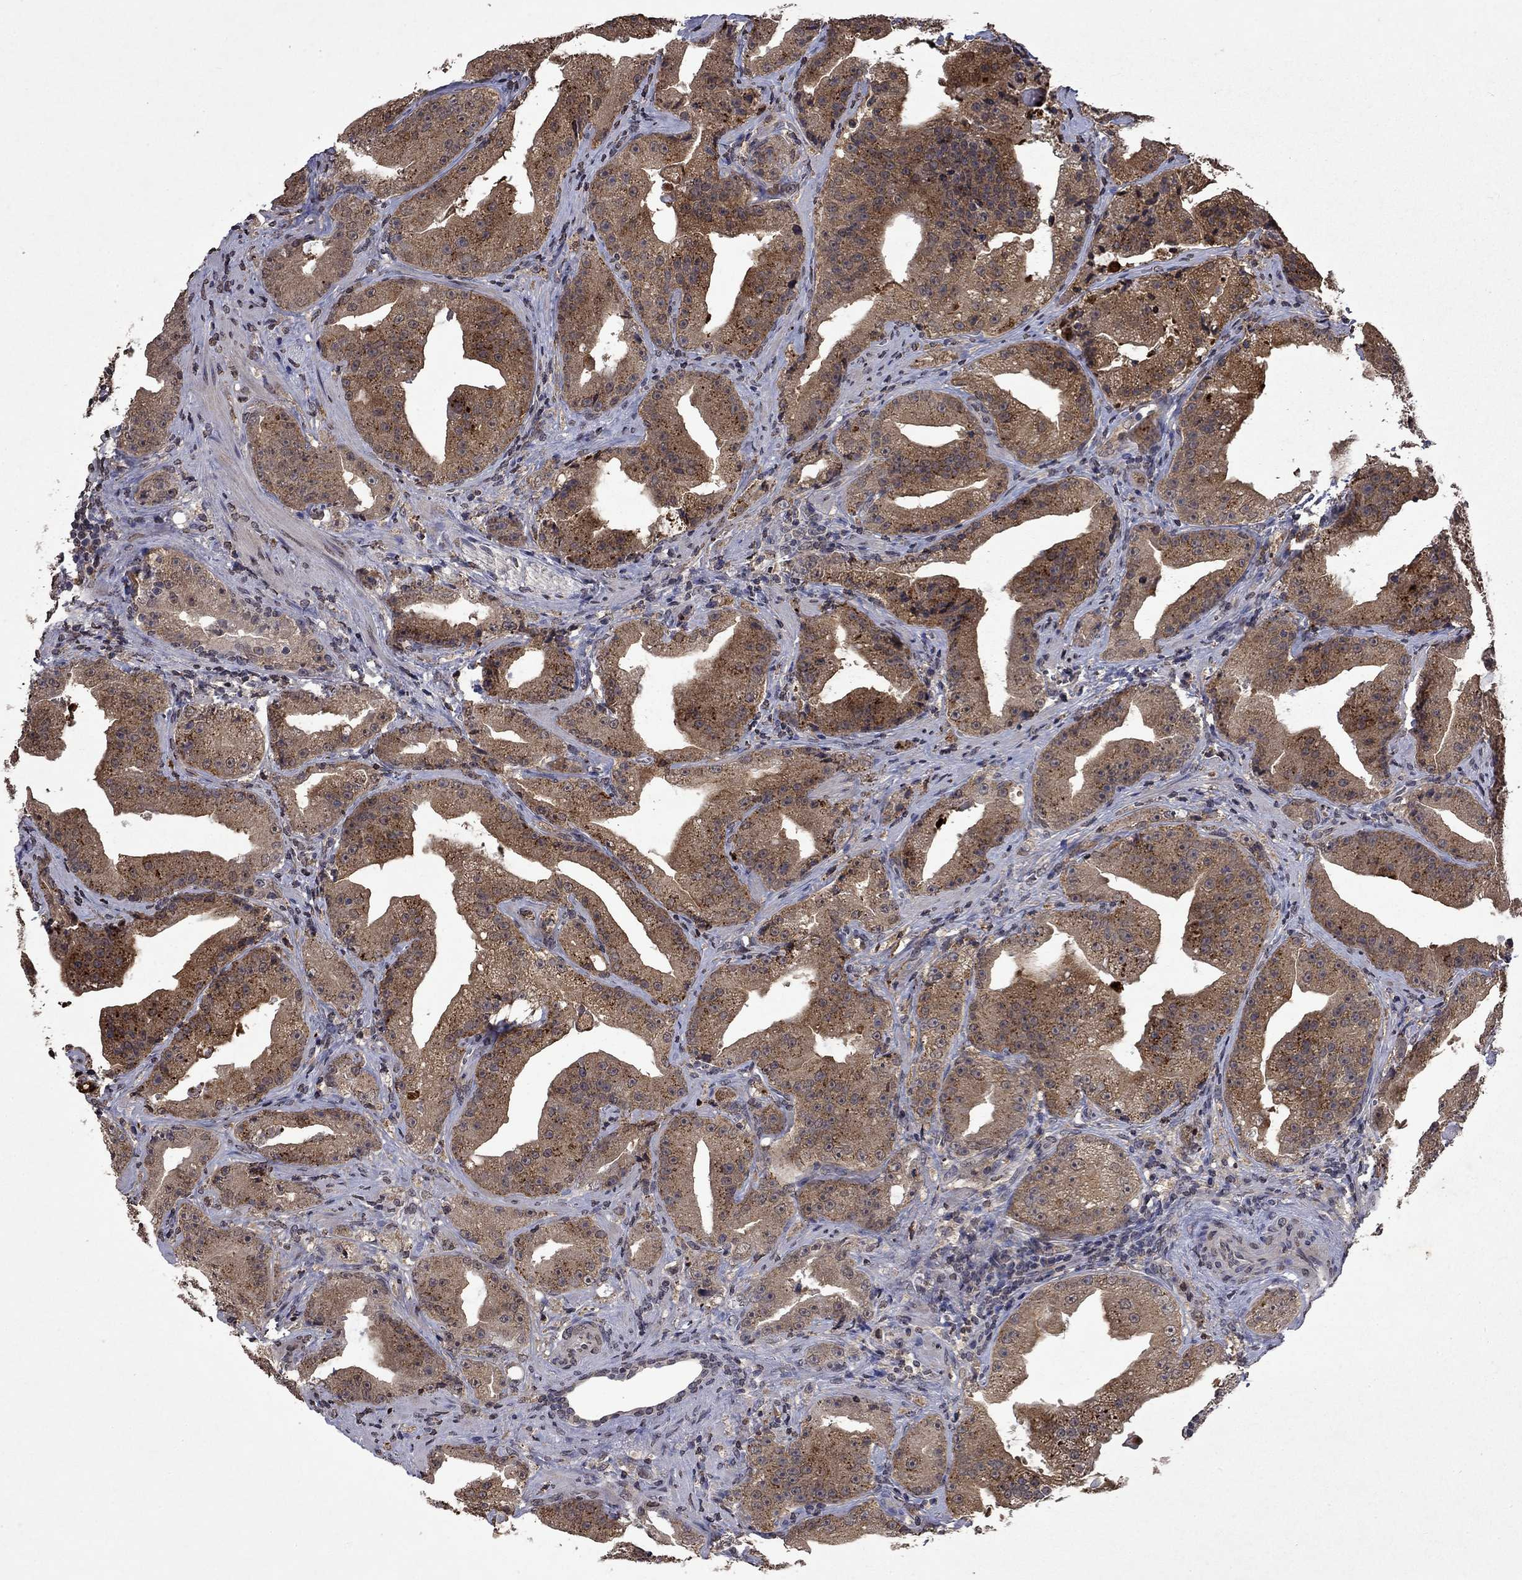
{"staining": {"intensity": "strong", "quantity": "<25%", "location": "cytoplasmic/membranous"}, "tissue": "prostate cancer", "cell_type": "Tumor cells", "image_type": "cancer", "snomed": [{"axis": "morphology", "description": "Adenocarcinoma, Low grade"}, {"axis": "topography", "description": "Prostate"}], "caption": "A photomicrograph of human adenocarcinoma (low-grade) (prostate) stained for a protein demonstrates strong cytoplasmic/membranous brown staining in tumor cells.", "gene": "TTC38", "patient": {"sex": "male", "age": 62}}